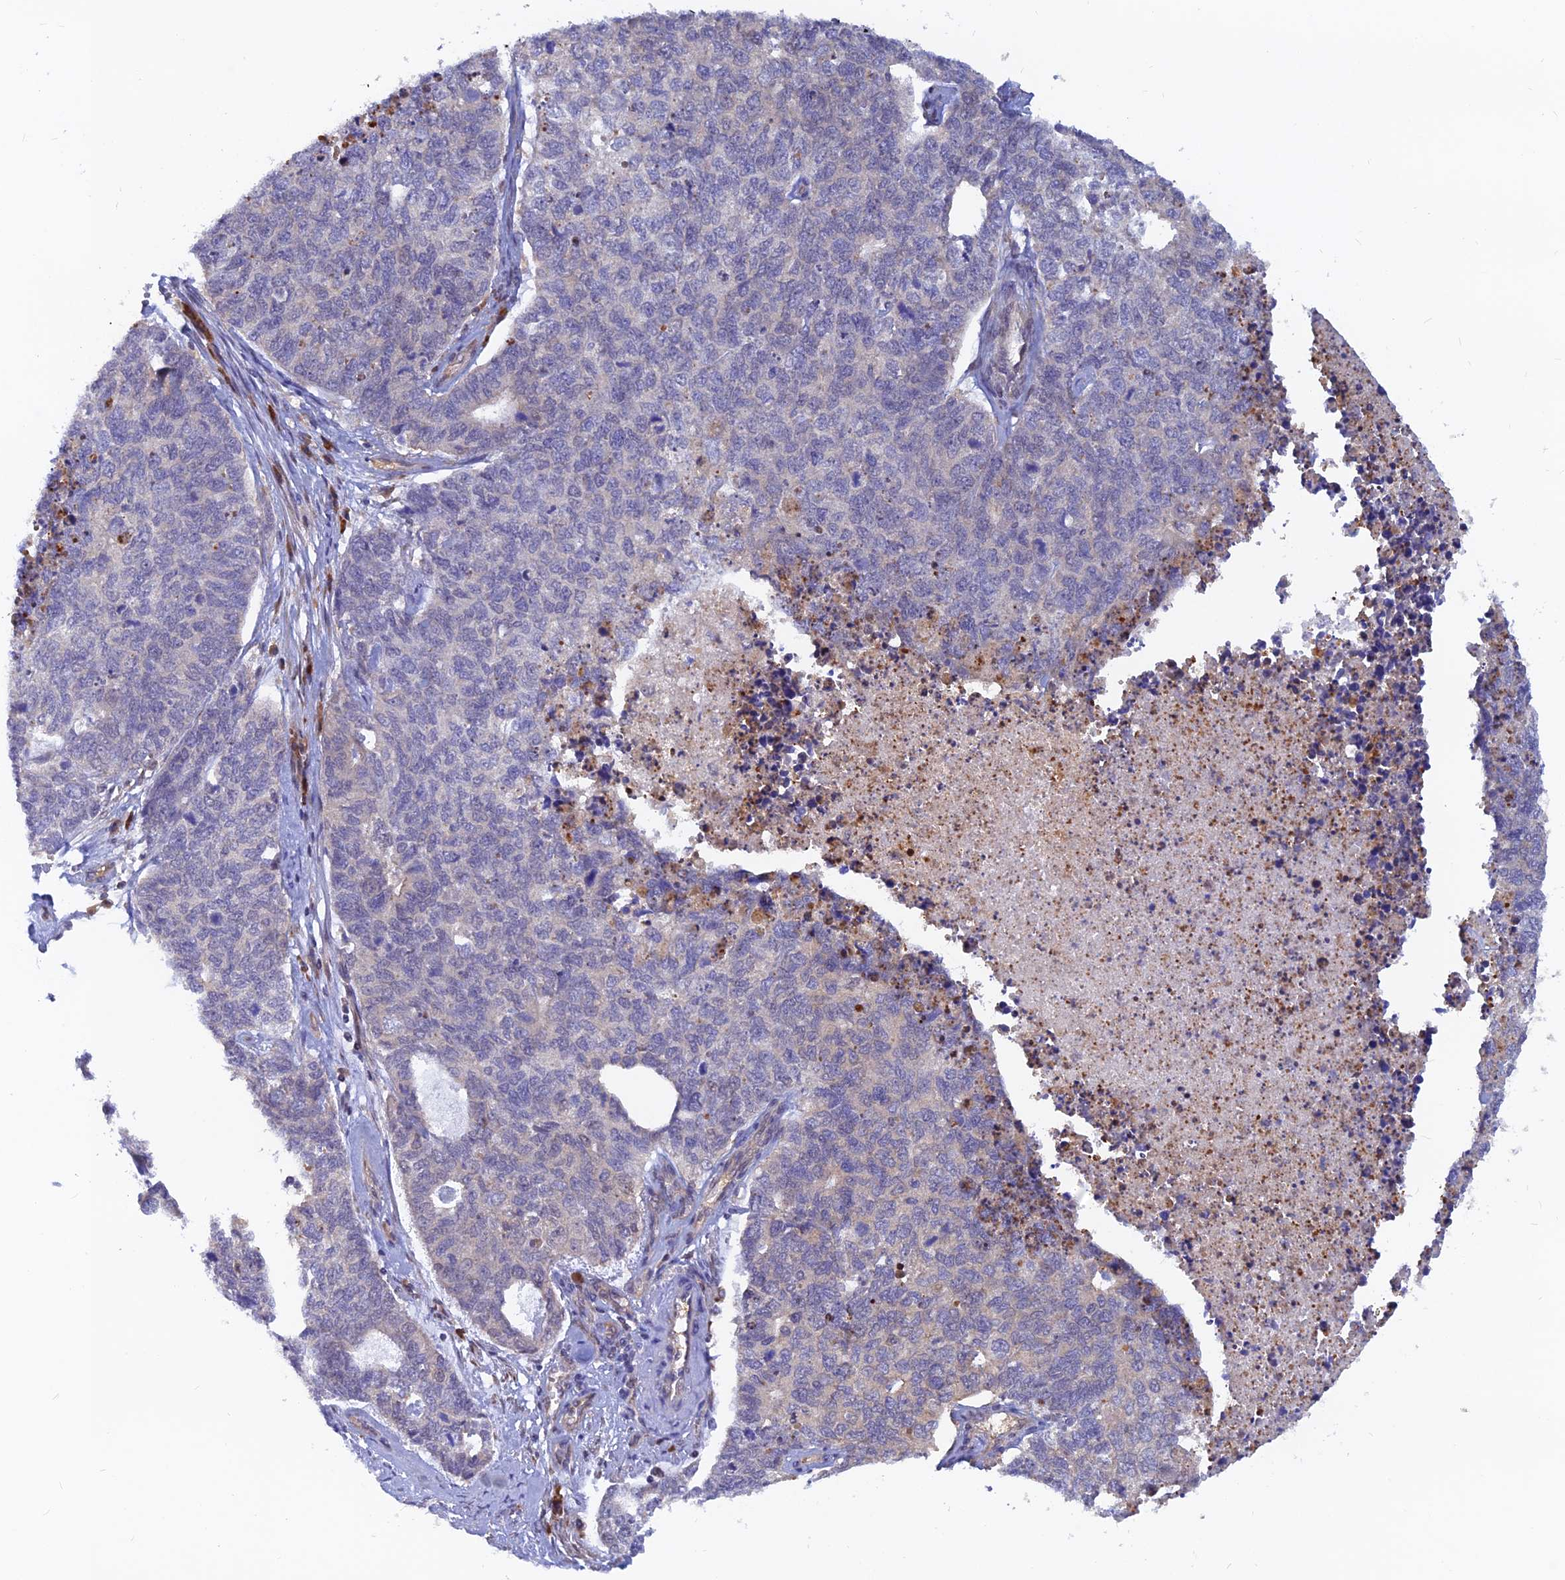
{"staining": {"intensity": "negative", "quantity": "none", "location": "none"}, "tissue": "cervical cancer", "cell_type": "Tumor cells", "image_type": "cancer", "snomed": [{"axis": "morphology", "description": "Squamous cell carcinoma, NOS"}, {"axis": "topography", "description": "Cervix"}], "caption": "An immunohistochemistry (IHC) image of squamous cell carcinoma (cervical) is shown. There is no staining in tumor cells of squamous cell carcinoma (cervical).", "gene": "DNAJC16", "patient": {"sex": "female", "age": 63}}